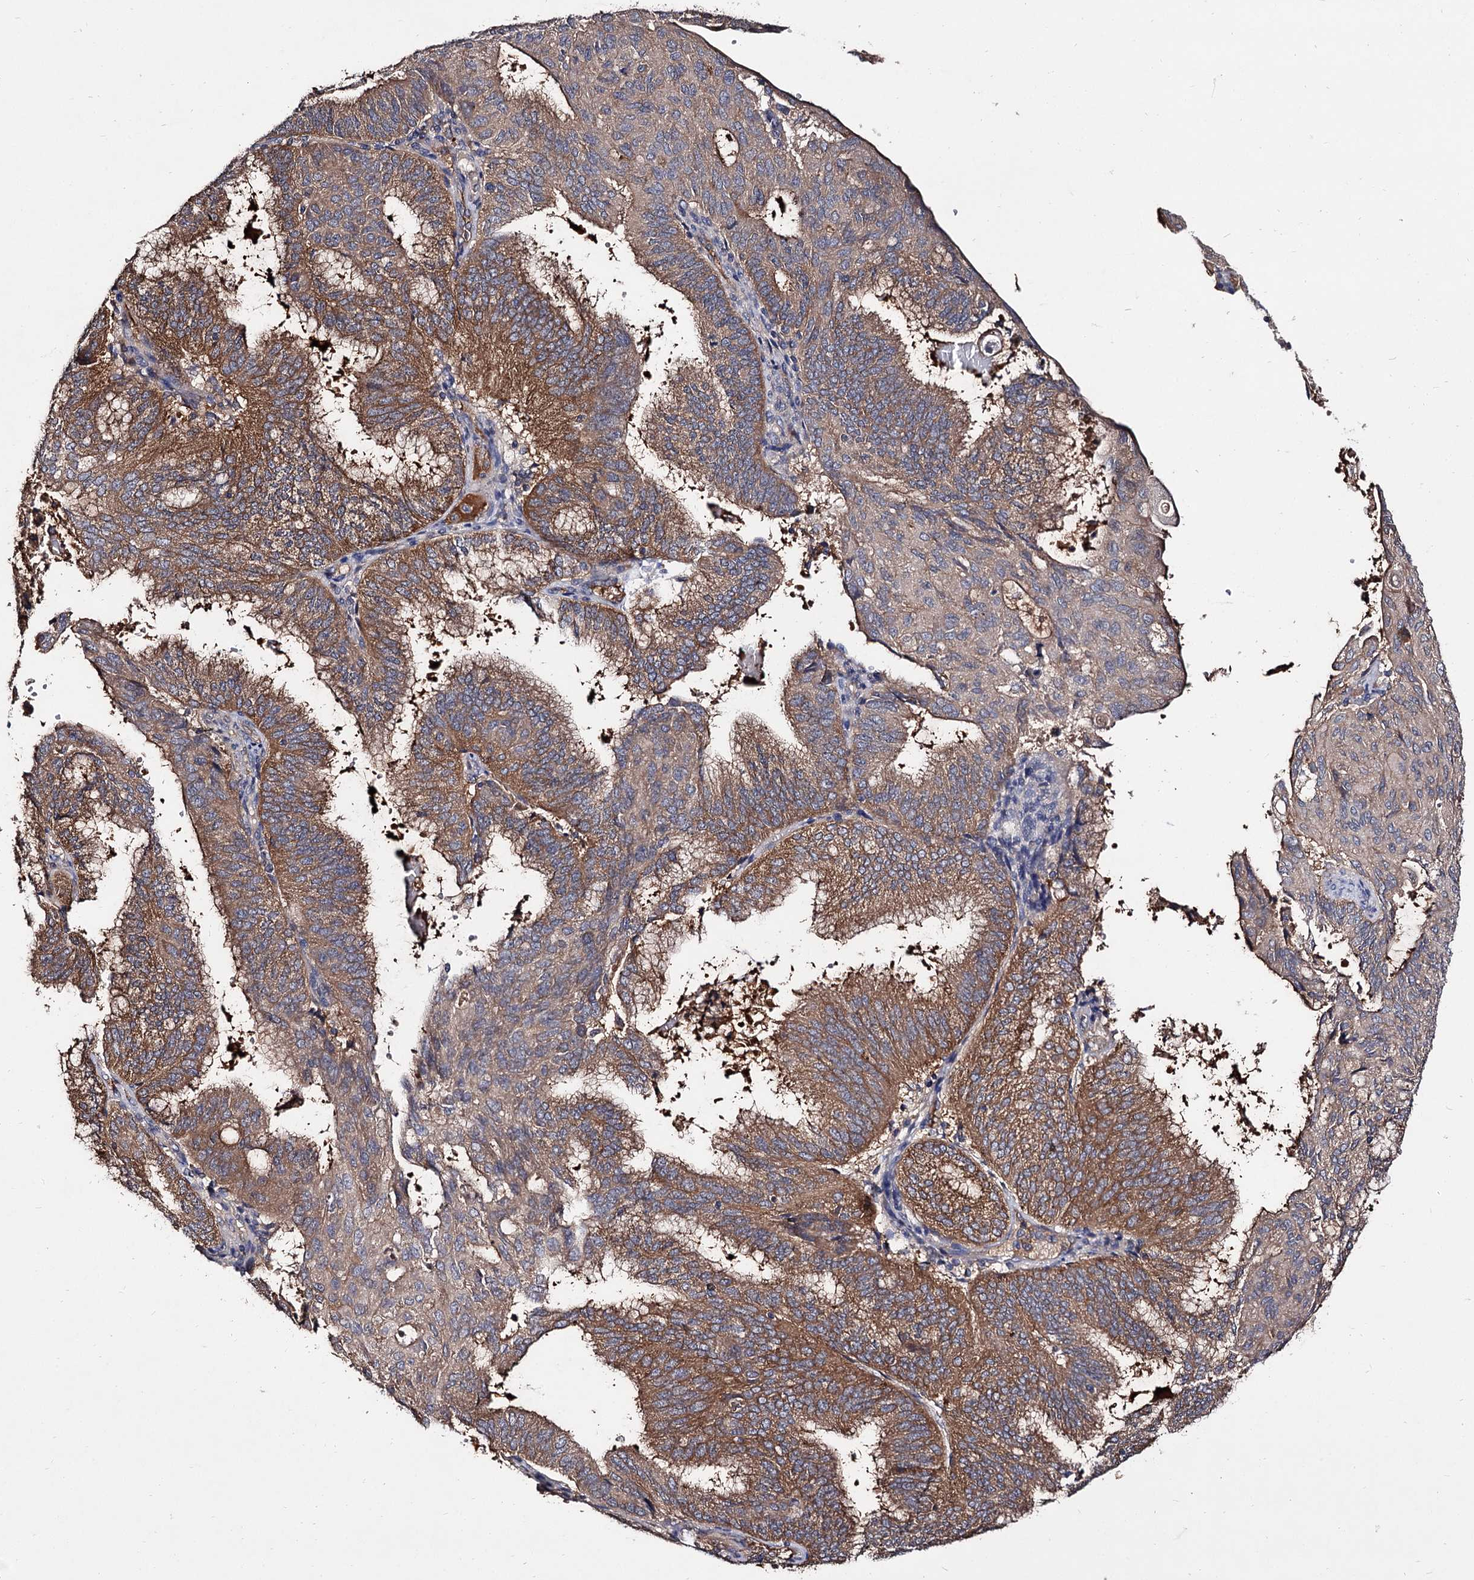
{"staining": {"intensity": "moderate", "quantity": ">75%", "location": "cytoplasmic/membranous"}, "tissue": "endometrial cancer", "cell_type": "Tumor cells", "image_type": "cancer", "snomed": [{"axis": "morphology", "description": "Adenocarcinoma, NOS"}, {"axis": "topography", "description": "Endometrium"}], "caption": "A photomicrograph showing moderate cytoplasmic/membranous staining in approximately >75% of tumor cells in endometrial cancer (adenocarcinoma), as visualized by brown immunohistochemical staining.", "gene": "ARFIP2", "patient": {"sex": "female", "age": 49}}